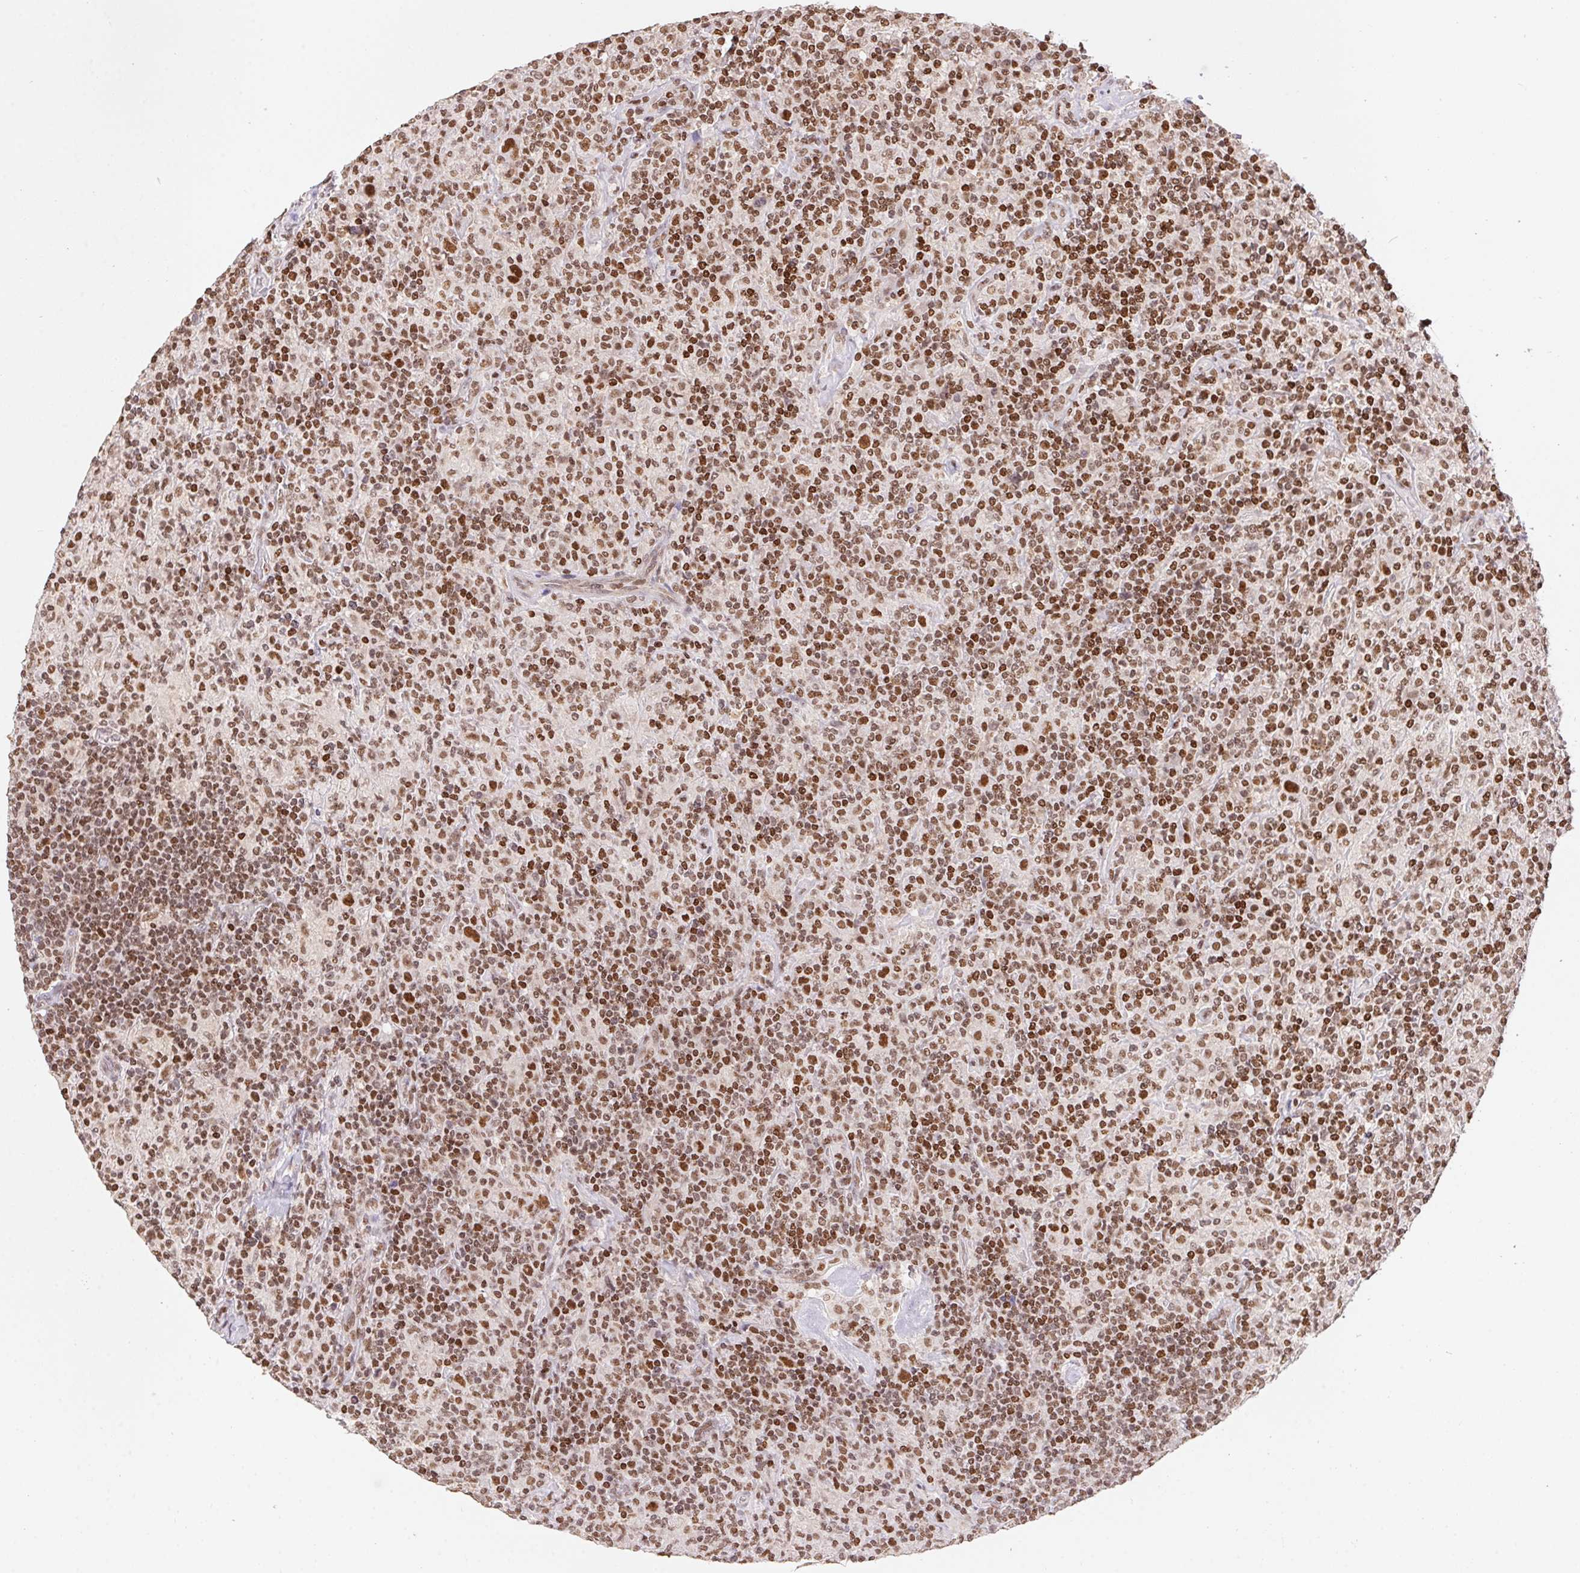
{"staining": {"intensity": "moderate", "quantity": ">75%", "location": "nuclear"}, "tissue": "lymphoma", "cell_type": "Tumor cells", "image_type": "cancer", "snomed": [{"axis": "morphology", "description": "Hodgkin's disease, NOS"}, {"axis": "topography", "description": "Lymph node"}], "caption": "Lymphoma was stained to show a protein in brown. There is medium levels of moderate nuclear positivity in approximately >75% of tumor cells. The staining was performed using DAB (3,3'-diaminobenzidine) to visualize the protein expression in brown, while the nuclei were stained in blue with hematoxylin (Magnification: 20x).", "gene": "POLD3", "patient": {"sex": "male", "age": 70}}